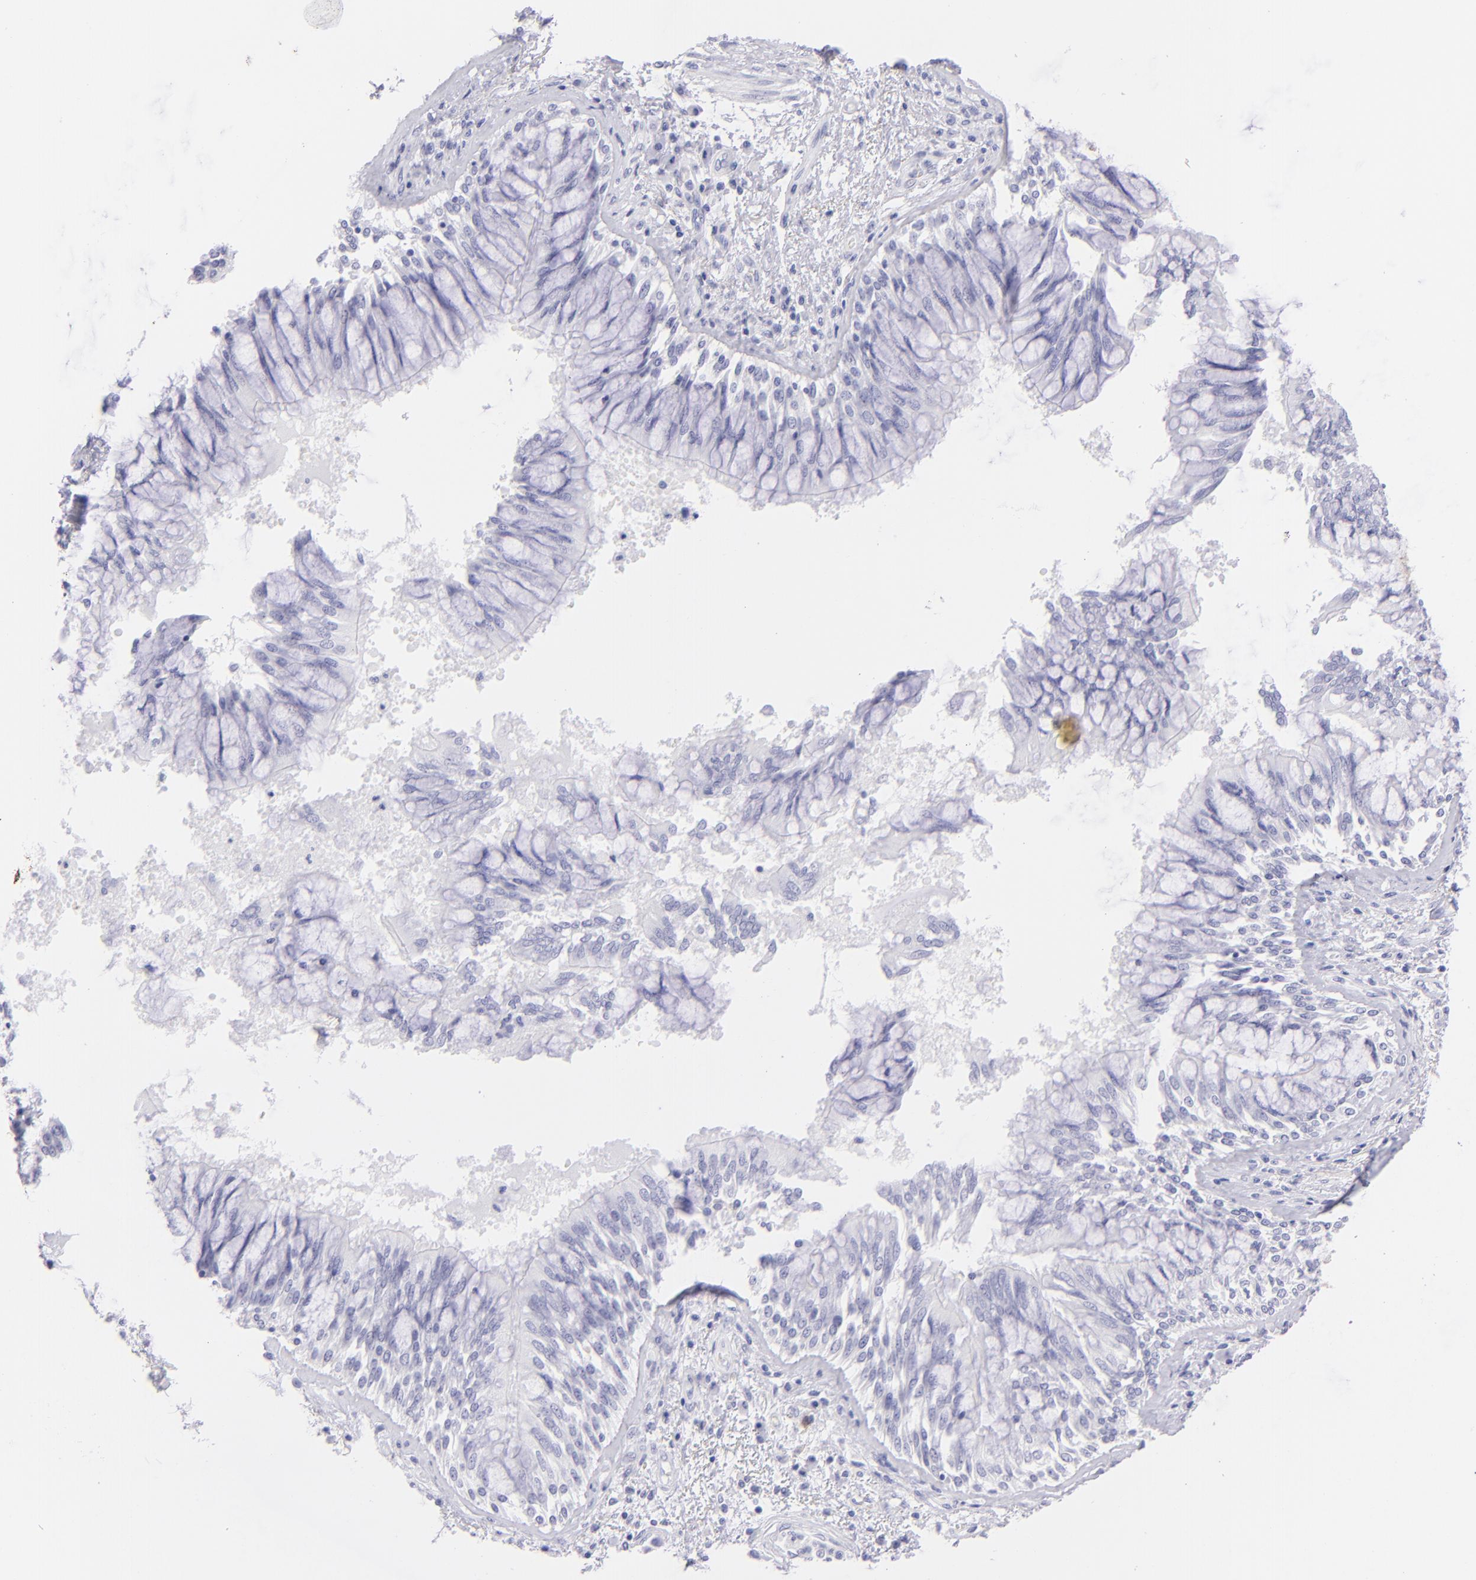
{"staining": {"intensity": "negative", "quantity": "none", "location": "none"}, "tissue": "bronchus", "cell_type": "Respiratory epithelial cells", "image_type": "normal", "snomed": [{"axis": "morphology", "description": "Normal tissue, NOS"}, {"axis": "topography", "description": "Cartilage tissue"}, {"axis": "topography", "description": "Bronchus"}, {"axis": "topography", "description": "Lung"}, {"axis": "topography", "description": "Peripheral nerve tissue"}], "caption": "High power microscopy photomicrograph of an immunohistochemistry image of normal bronchus, revealing no significant positivity in respiratory epithelial cells.", "gene": "CD72", "patient": {"sex": "female", "age": 49}}